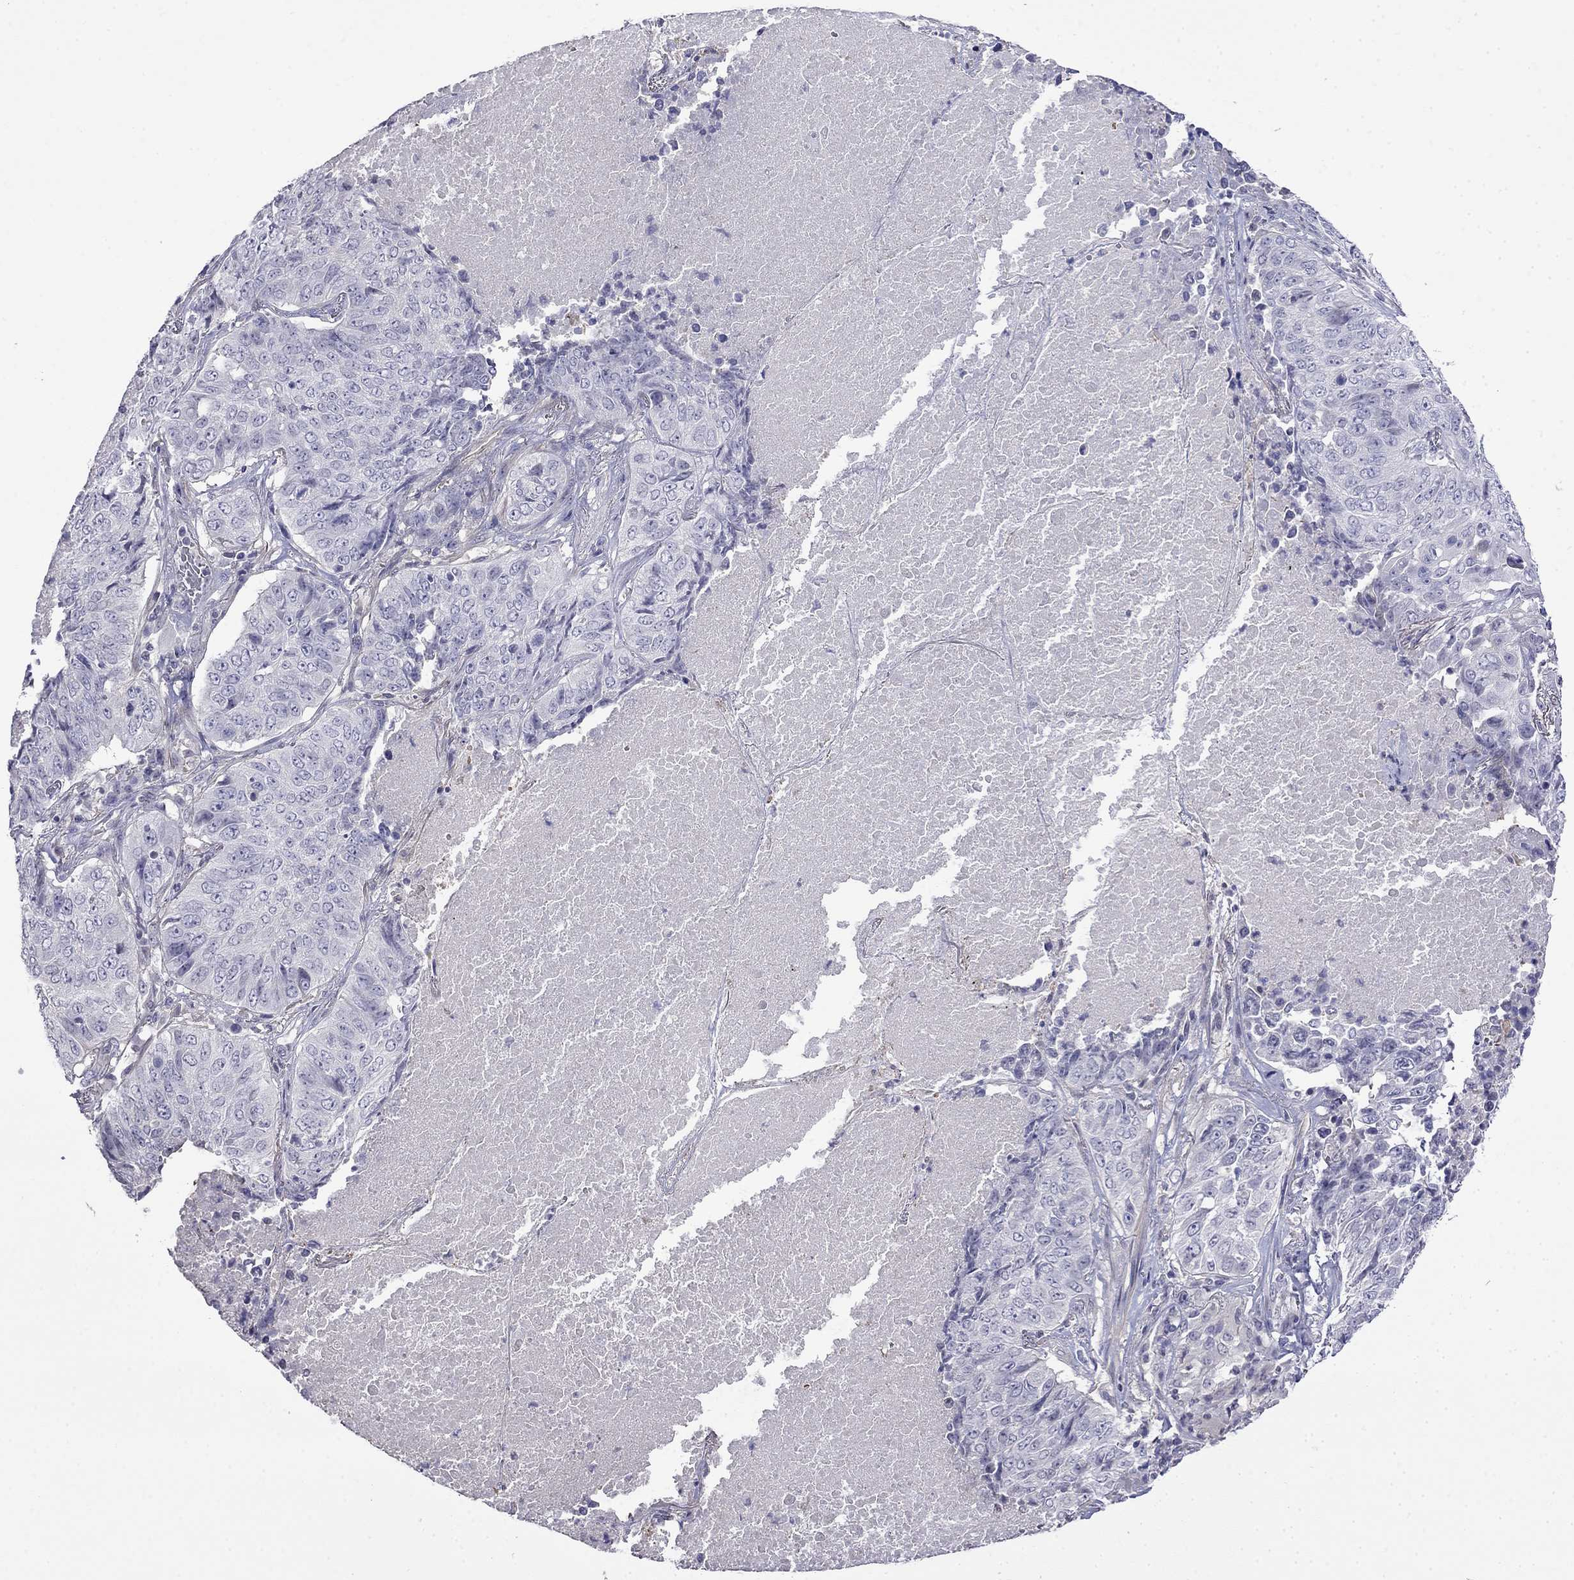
{"staining": {"intensity": "negative", "quantity": "none", "location": "none"}, "tissue": "lung cancer", "cell_type": "Tumor cells", "image_type": "cancer", "snomed": [{"axis": "morphology", "description": "Normal tissue, NOS"}, {"axis": "morphology", "description": "Squamous cell carcinoma, NOS"}, {"axis": "topography", "description": "Bronchus"}, {"axis": "topography", "description": "Lung"}], "caption": "Histopathology image shows no protein positivity in tumor cells of squamous cell carcinoma (lung) tissue. (DAB immunohistochemistry (IHC) visualized using brightfield microscopy, high magnification).", "gene": "GUCA1B", "patient": {"sex": "male", "age": 64}}